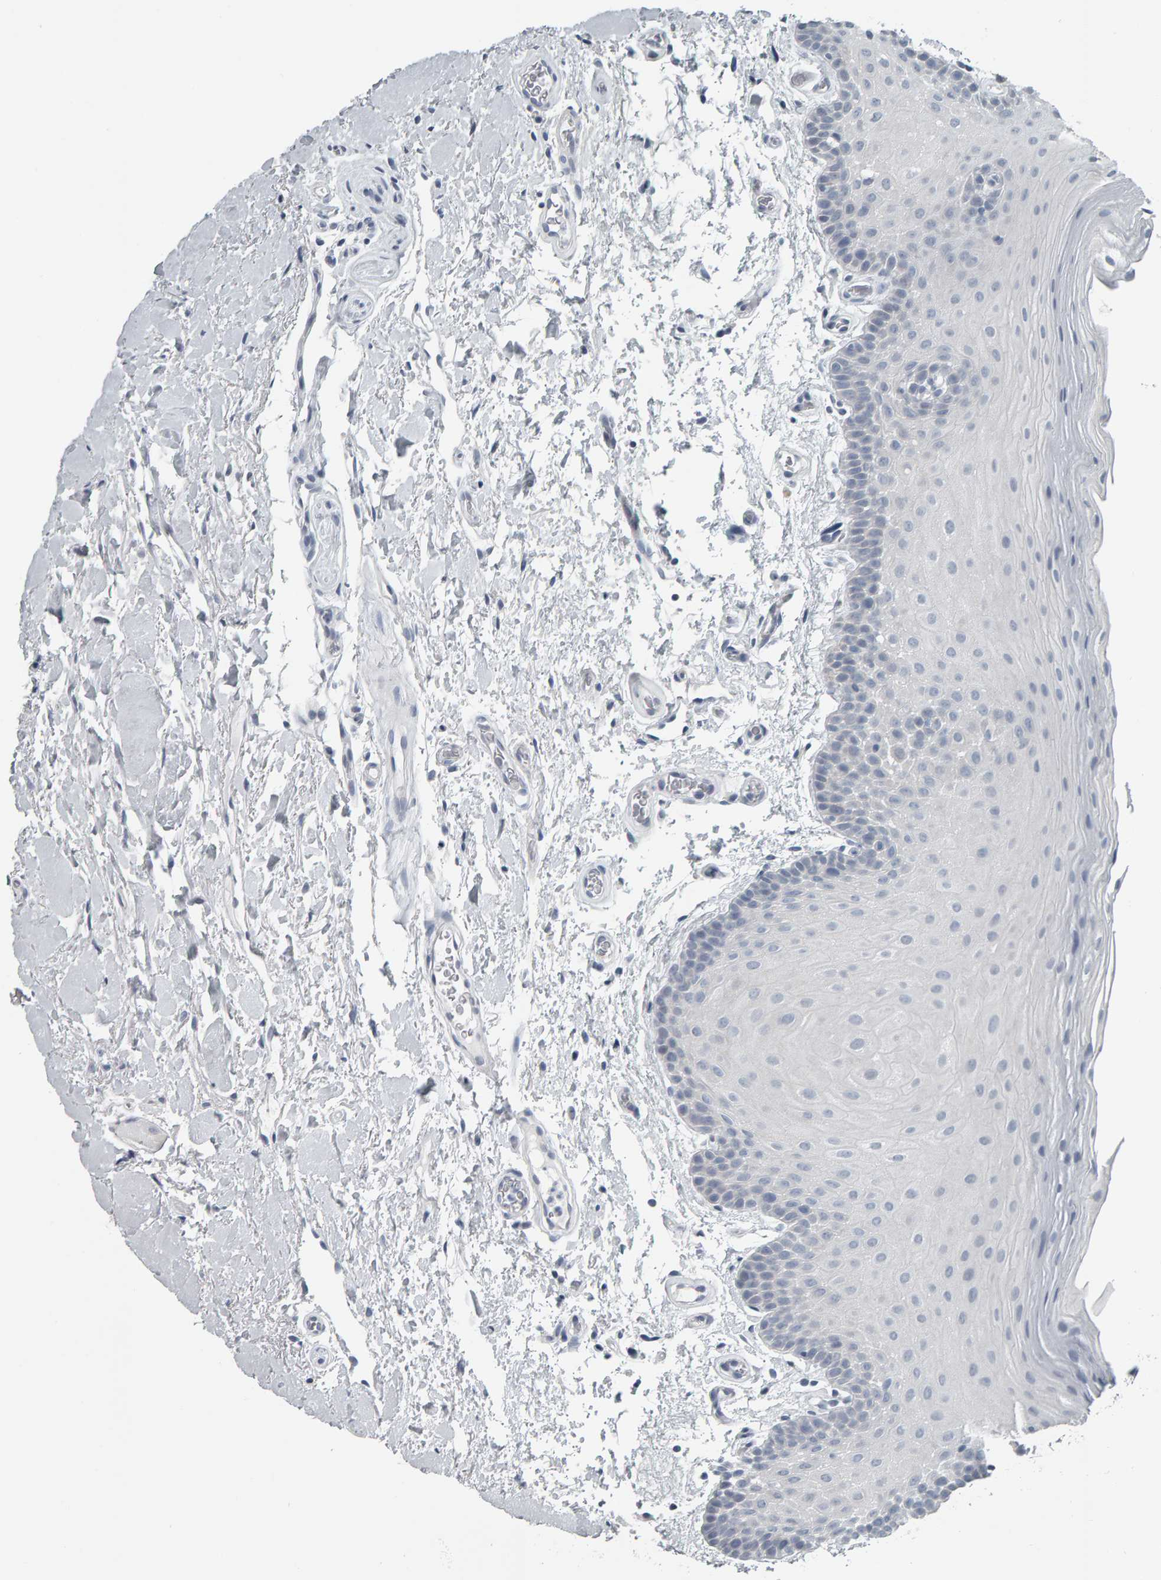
{"staining": {"intensity": "negative", "quantity": "none", "location": "none"}, "tissue": "oral mucosa", "cell_type": "Squamous epithelial cells", "image_type": "normal", "snomed": [{"axis": "morphology", "description": "Normal tissue, NOS"}, {"axis": "topography", "description": "Oral tissue"}], "caption": "This is an immunohistochemistry (IHC) photomicrograph of benign human oral mucosa. There is no positivity in squamous epithelial cells.", "gene": "PYY", "patient": {"sex": "male", "age": 62}}